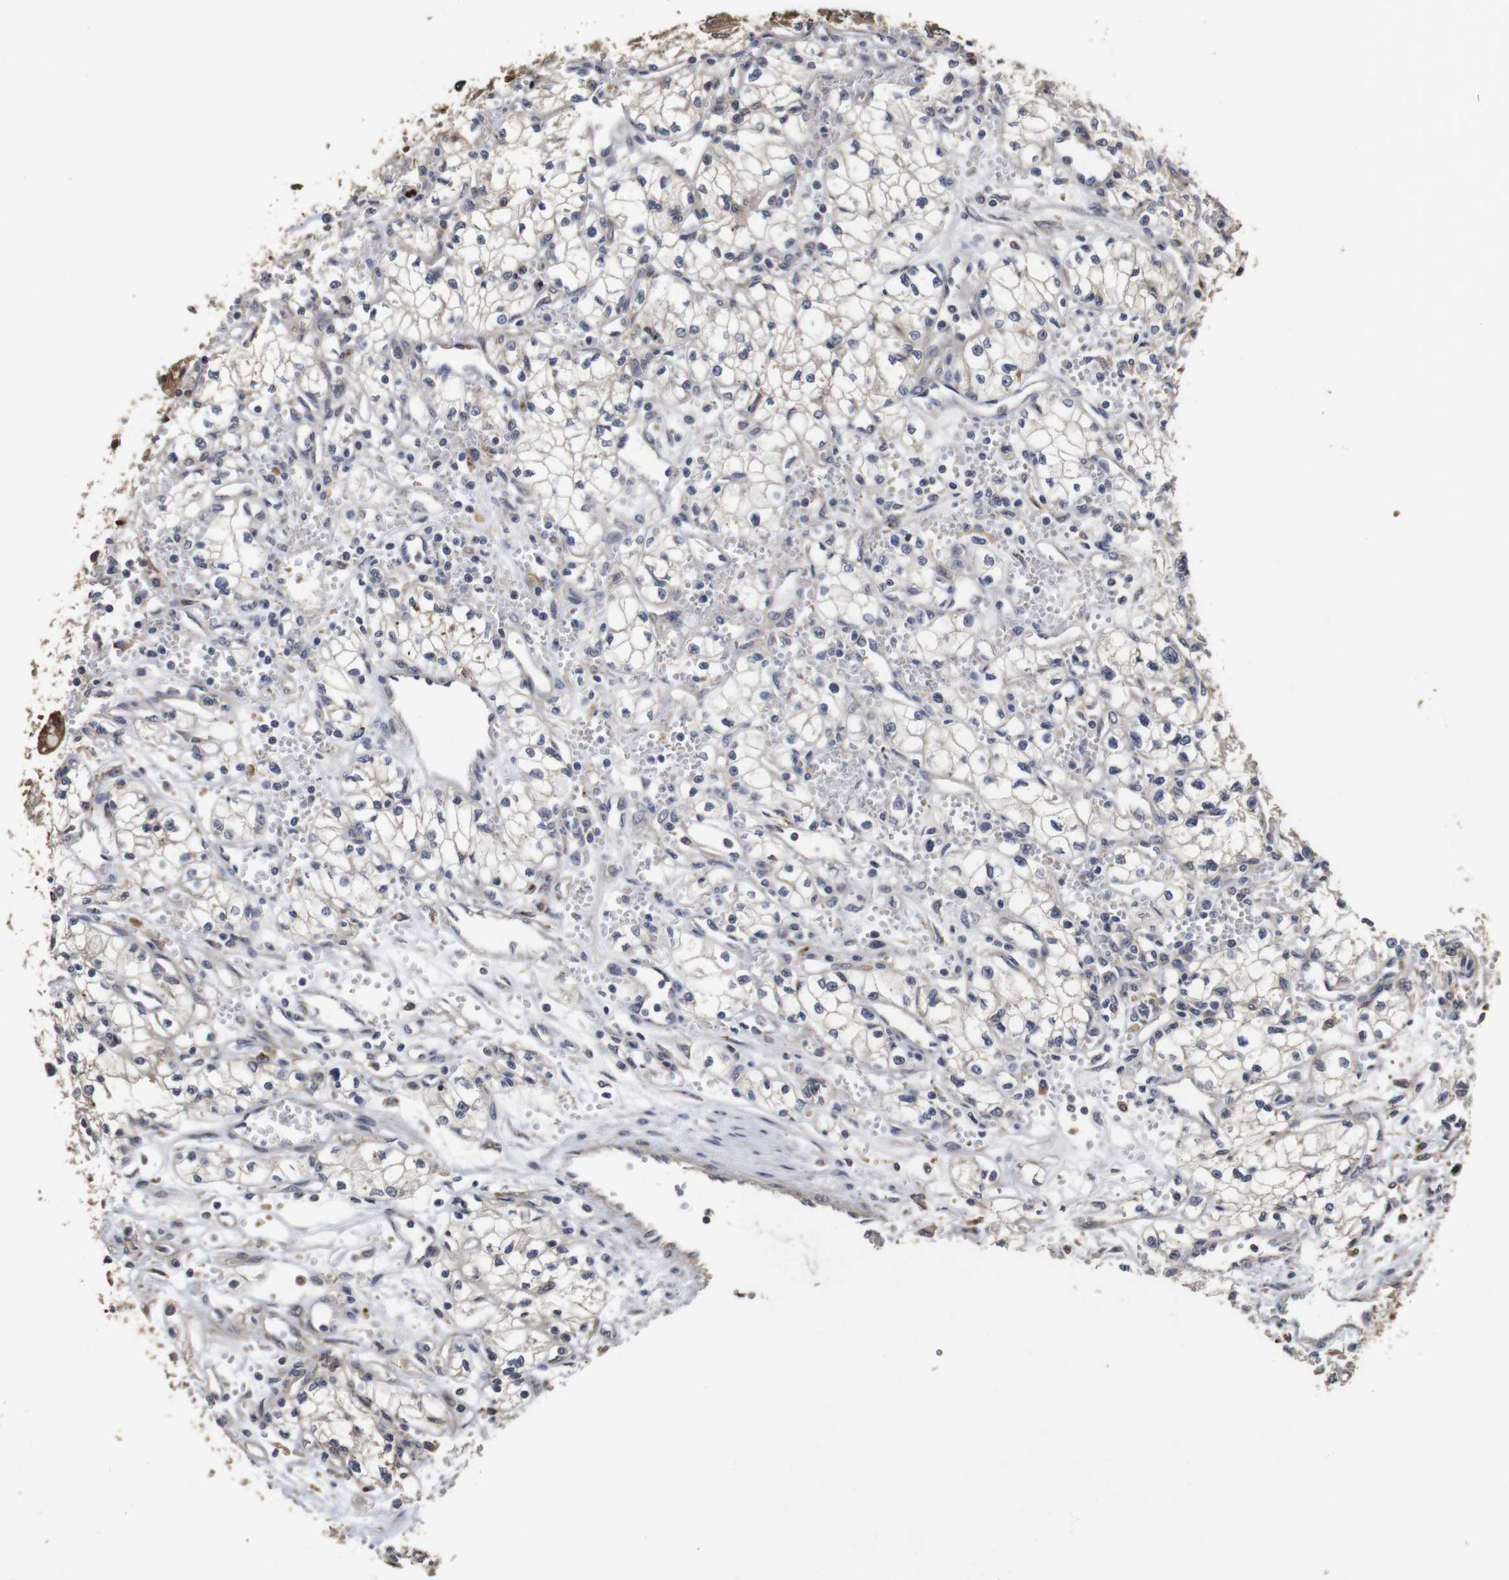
{"staining": {"intensity": "weak", "quantity": "<25%", "location": "cytoplasmic/membranous"}, "tissue": "renal cancer", "cell_type": "Tumor cells", "image_type": "cancer", "snomed": [{"axis": "morphology", "description": "Normal tissue, NOS"}, {"axis": "morphology", "description": "Adenocarcinoma, NOS"}, {"axis": "topography", "description": "Kidney"}], "caption": "Immunohistochemistry micrograph of neoplastic tissue: human renal adenocarcinoma stained with DAB (3,3'-diaminobenzidine) reveals no significant protein staining in tumor cells.", "gene": "PTPN14", "patient": {"sex": "male", "age": 59}}